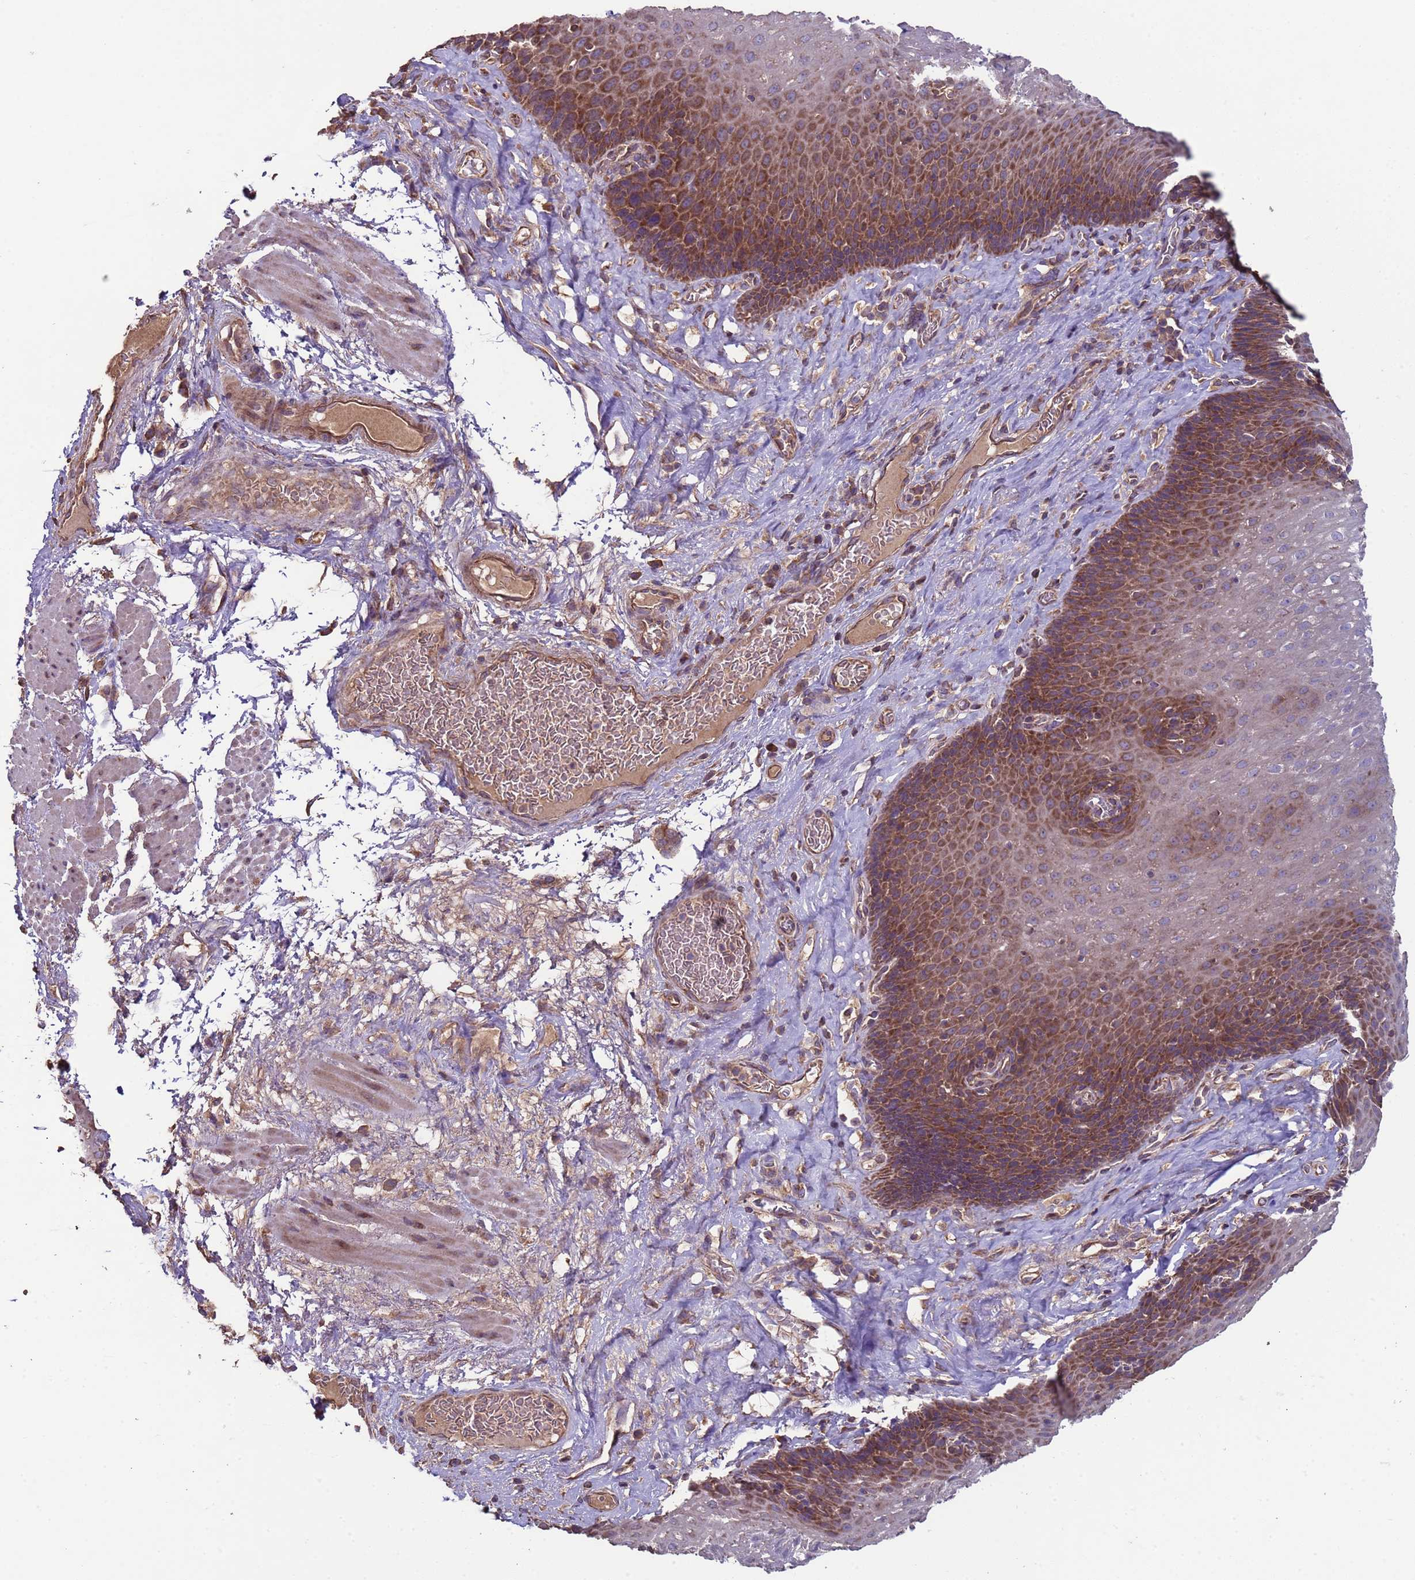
{"staining": {"intensity": "strong", "quantity": "25%-75%", "location": "cytoplasmic/membranous"}, "tissue": "esophagus", "cell_type": "Squamous epithelial cells", "image_type": "normal", "snomed": [{"axis": "morphology", "description": "Normal tissue, NOS"}, {"axis": "topography", "description": "Esophagus"}], "caption": "Squamous epithelial cells exhibit strong cytoplasmic/membranous expression in about 25%-75% of cells in normal esophagus. (DAB (3,3'-diaminobenzidine) = brown stain, brightfield microscopy at high magnification).", "gene": "EEF1AKMT1", "patient": {"sex": "male", "age": 60}}